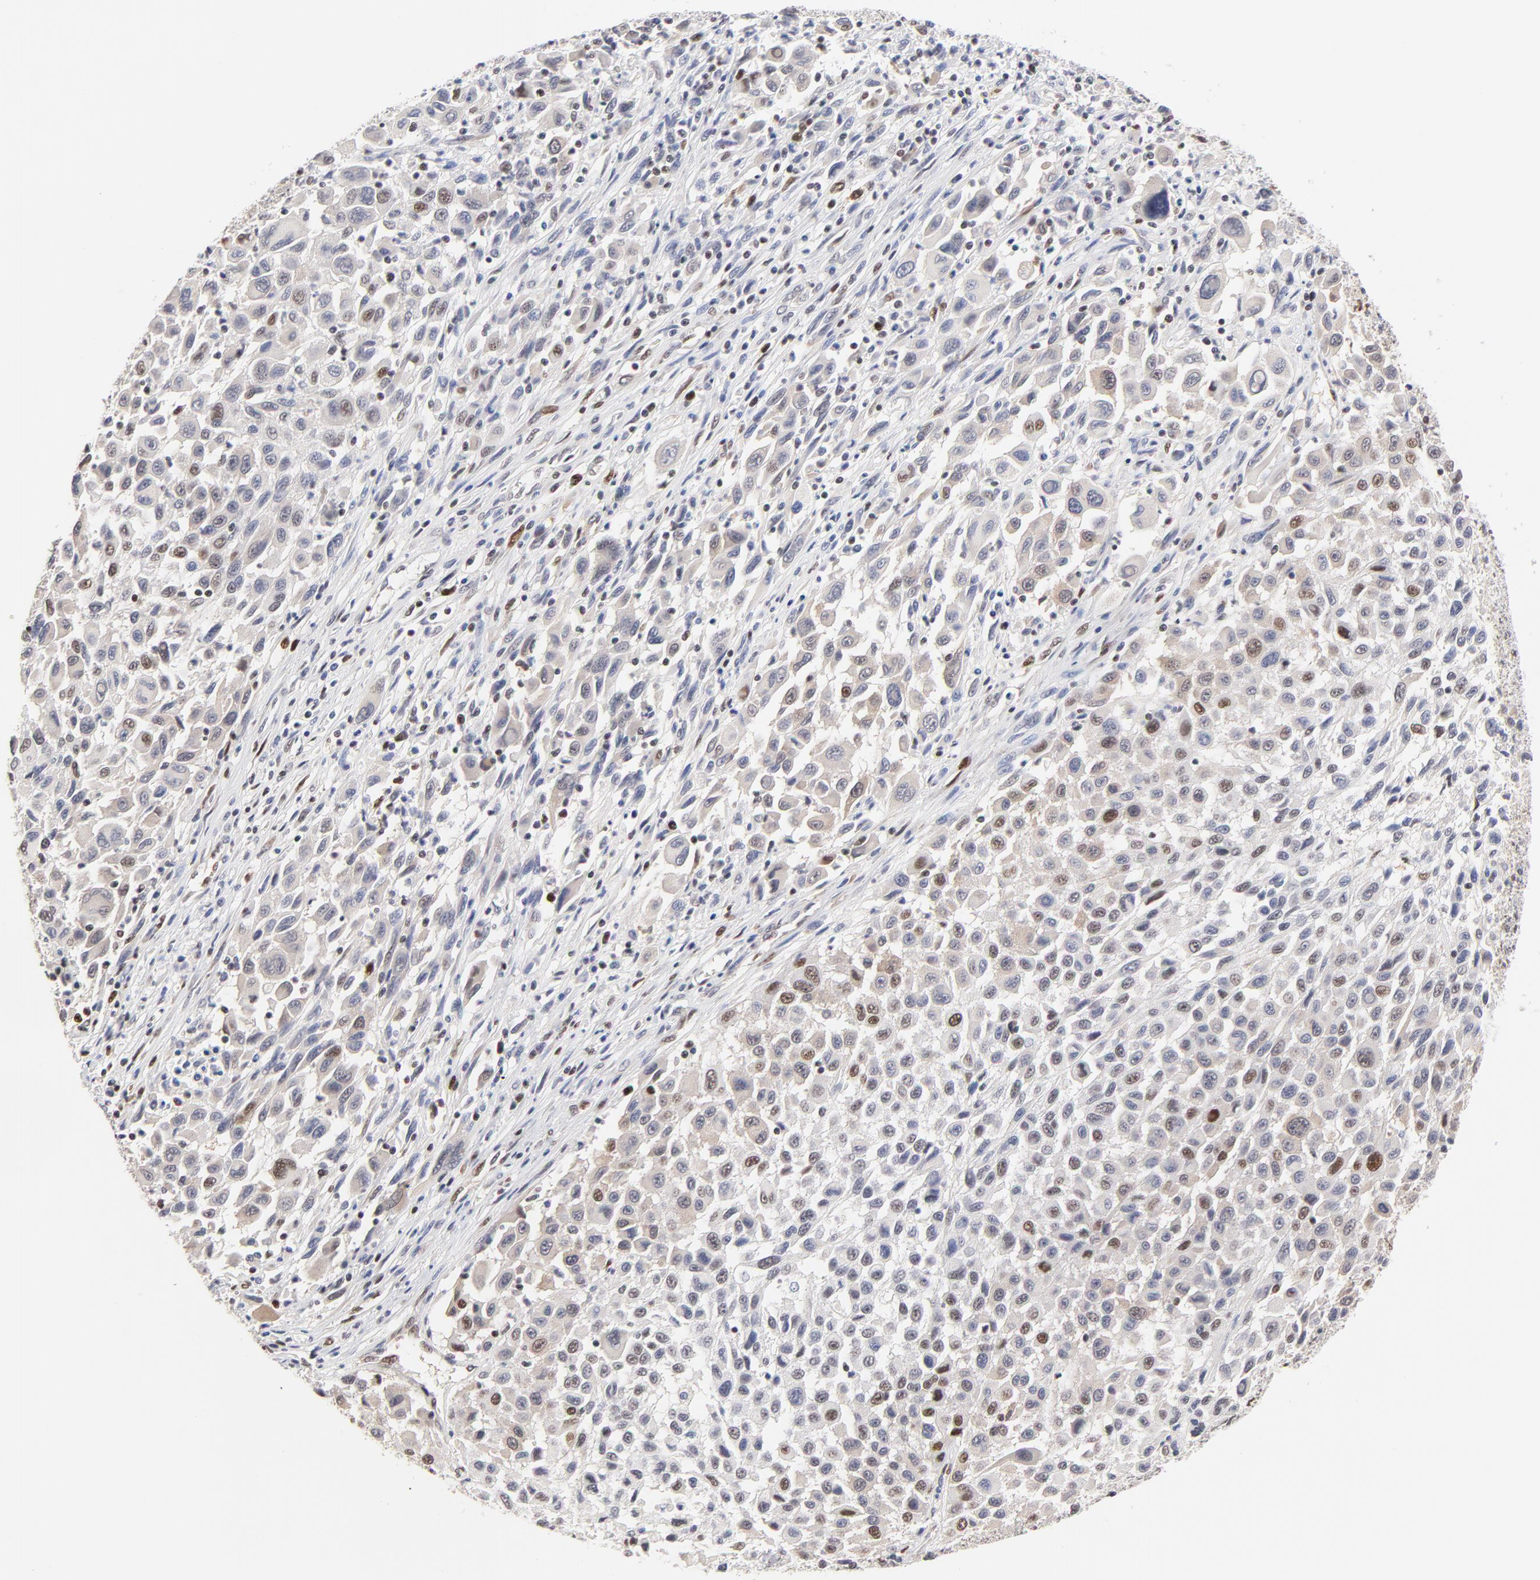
{"staining": {"intensity": "weak", "quantity": "<25%", "location": "nuclear"}, "tissue": "melanoma", "cell_type": "Tumor cells", "image_type": "cancer", "snomed": [{"axis": "morphology", "description": "Malignant melanoma, Metastatic site"}, {"axis": "topography", "description": "Lymph node"}], "caption": "High magnification brightfield microscopy of melanoma stained with DAB (brown) and counterstained with hematoxylin (blue): tumor cells show no significant positivity. (Immunohistochemistry (ihc), brightfield microscopy, high magnification).", "gene": "OGFOD1", "patient": {"sex": "male", "age": 61}}